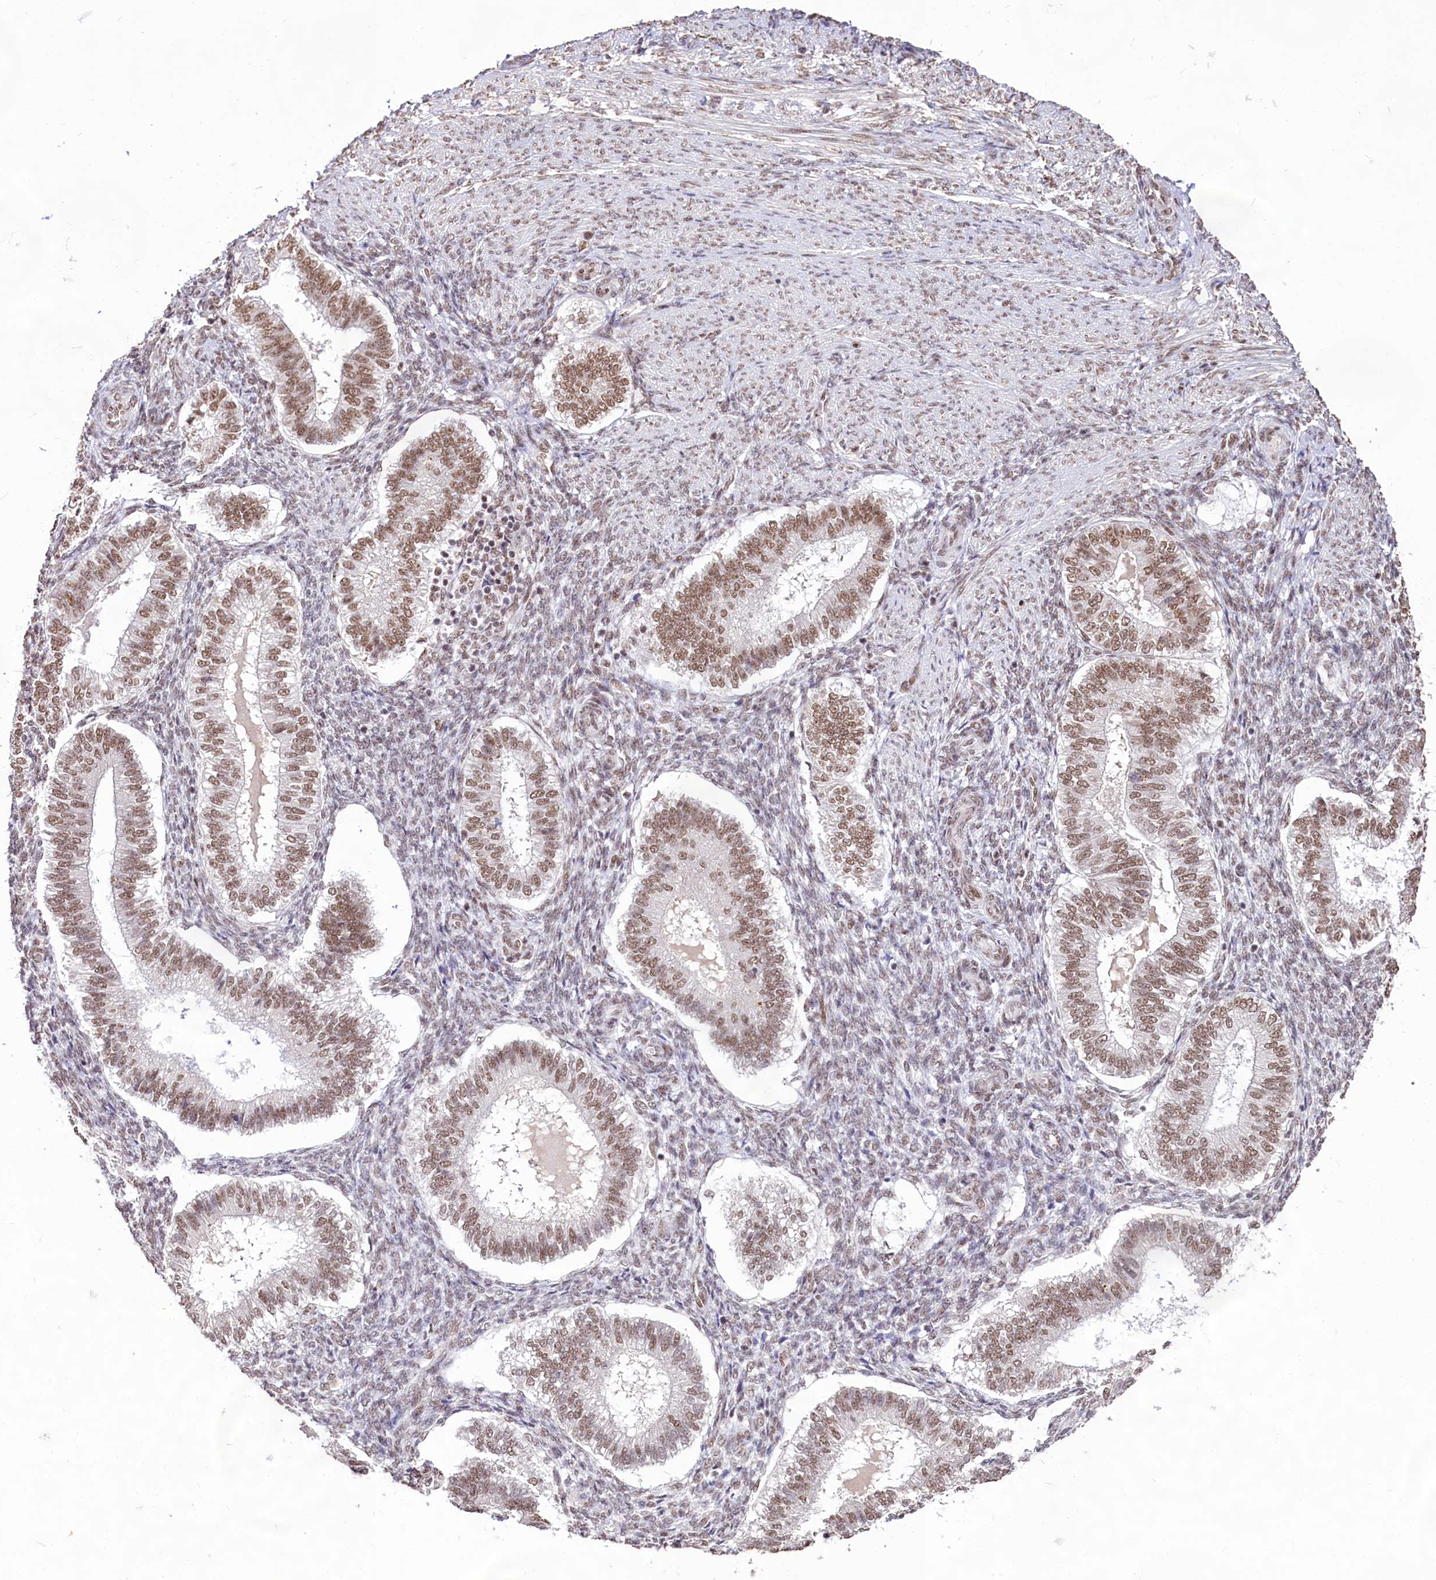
{"staining": {"intensity": "strong", "quantity": ">75%", "location": "nuclear"}, "tissue": "endometrium", "cell_type": "Cells in endometrial stroma", "image_type": "normal", "snomed": [{"axis": "morphology", "description": "Normal tissue, NOS"}, {"axis": "topography", "description": "Endometrium"}], "caption": "There is high levels of strong nuclear staining in cells in endometrial stroma of unremarkable endometrium, as demonstrated by immunohistochemical staining (brown color).", "gene": "HIRA", "patient": {"sex": "female", "age": 25}}